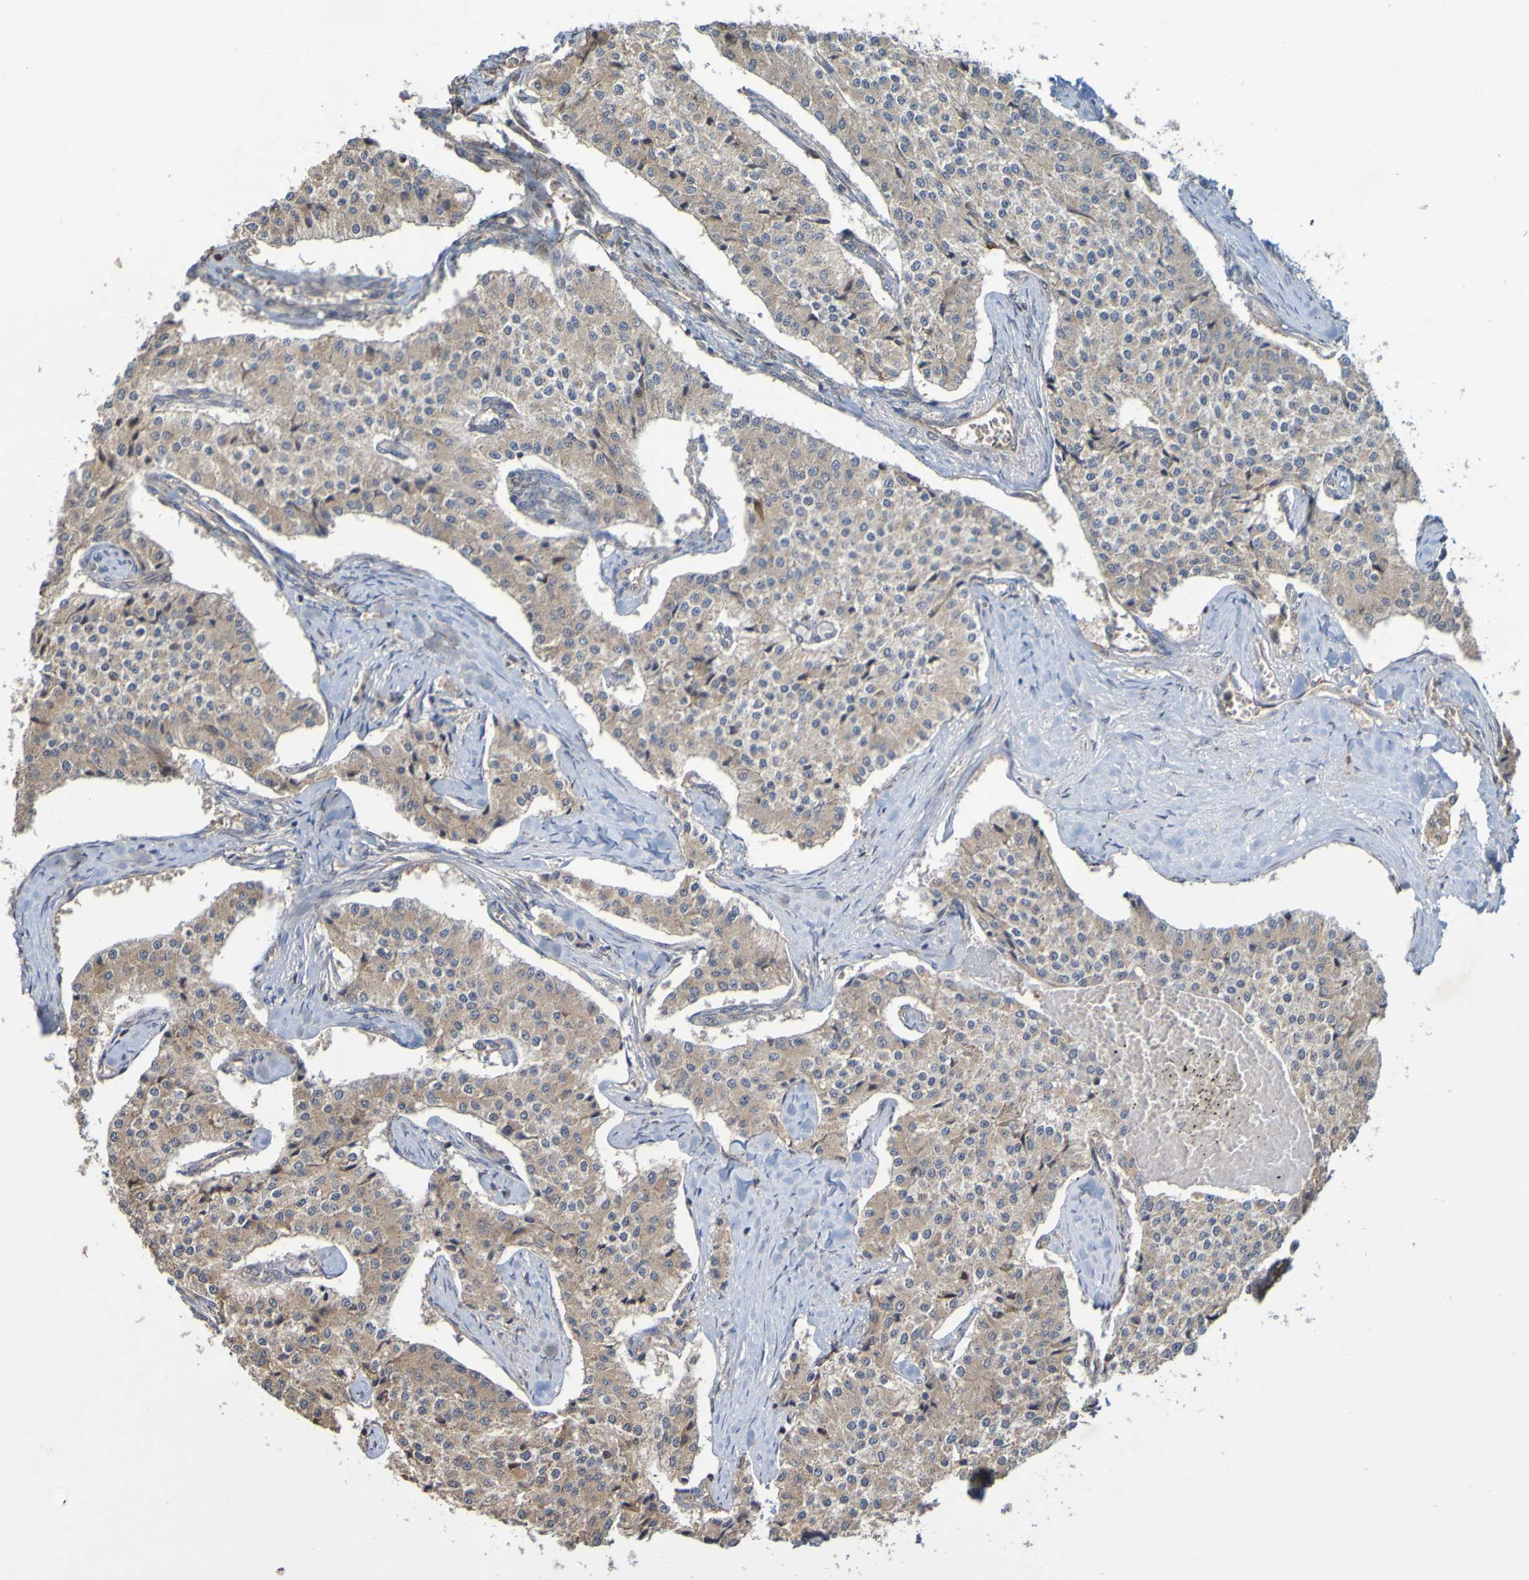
{"staining": {"intensity": "weak", "quantity": ">75%", "location": "cytoplasmic/membranous"}, "tissue": "carcinoid", "cell_type": "Tumor cells", "image_type": "cancer", "snomed": [{"axis": "morphology", "description": "Carcinoid, malignant, NOS"}, {"axis": "topography", "description": "Colon"}], "caption": "An immunohistochemistry (IHC) micrograph of neoplastic tissue is shown. Protein staining in brown labels weak cytoplasmic/membranous positivity in carcinoid (malignant) within tumor cells.", "gene": "TMBIM1", "patient": {"sex": "female", "age": 52}}